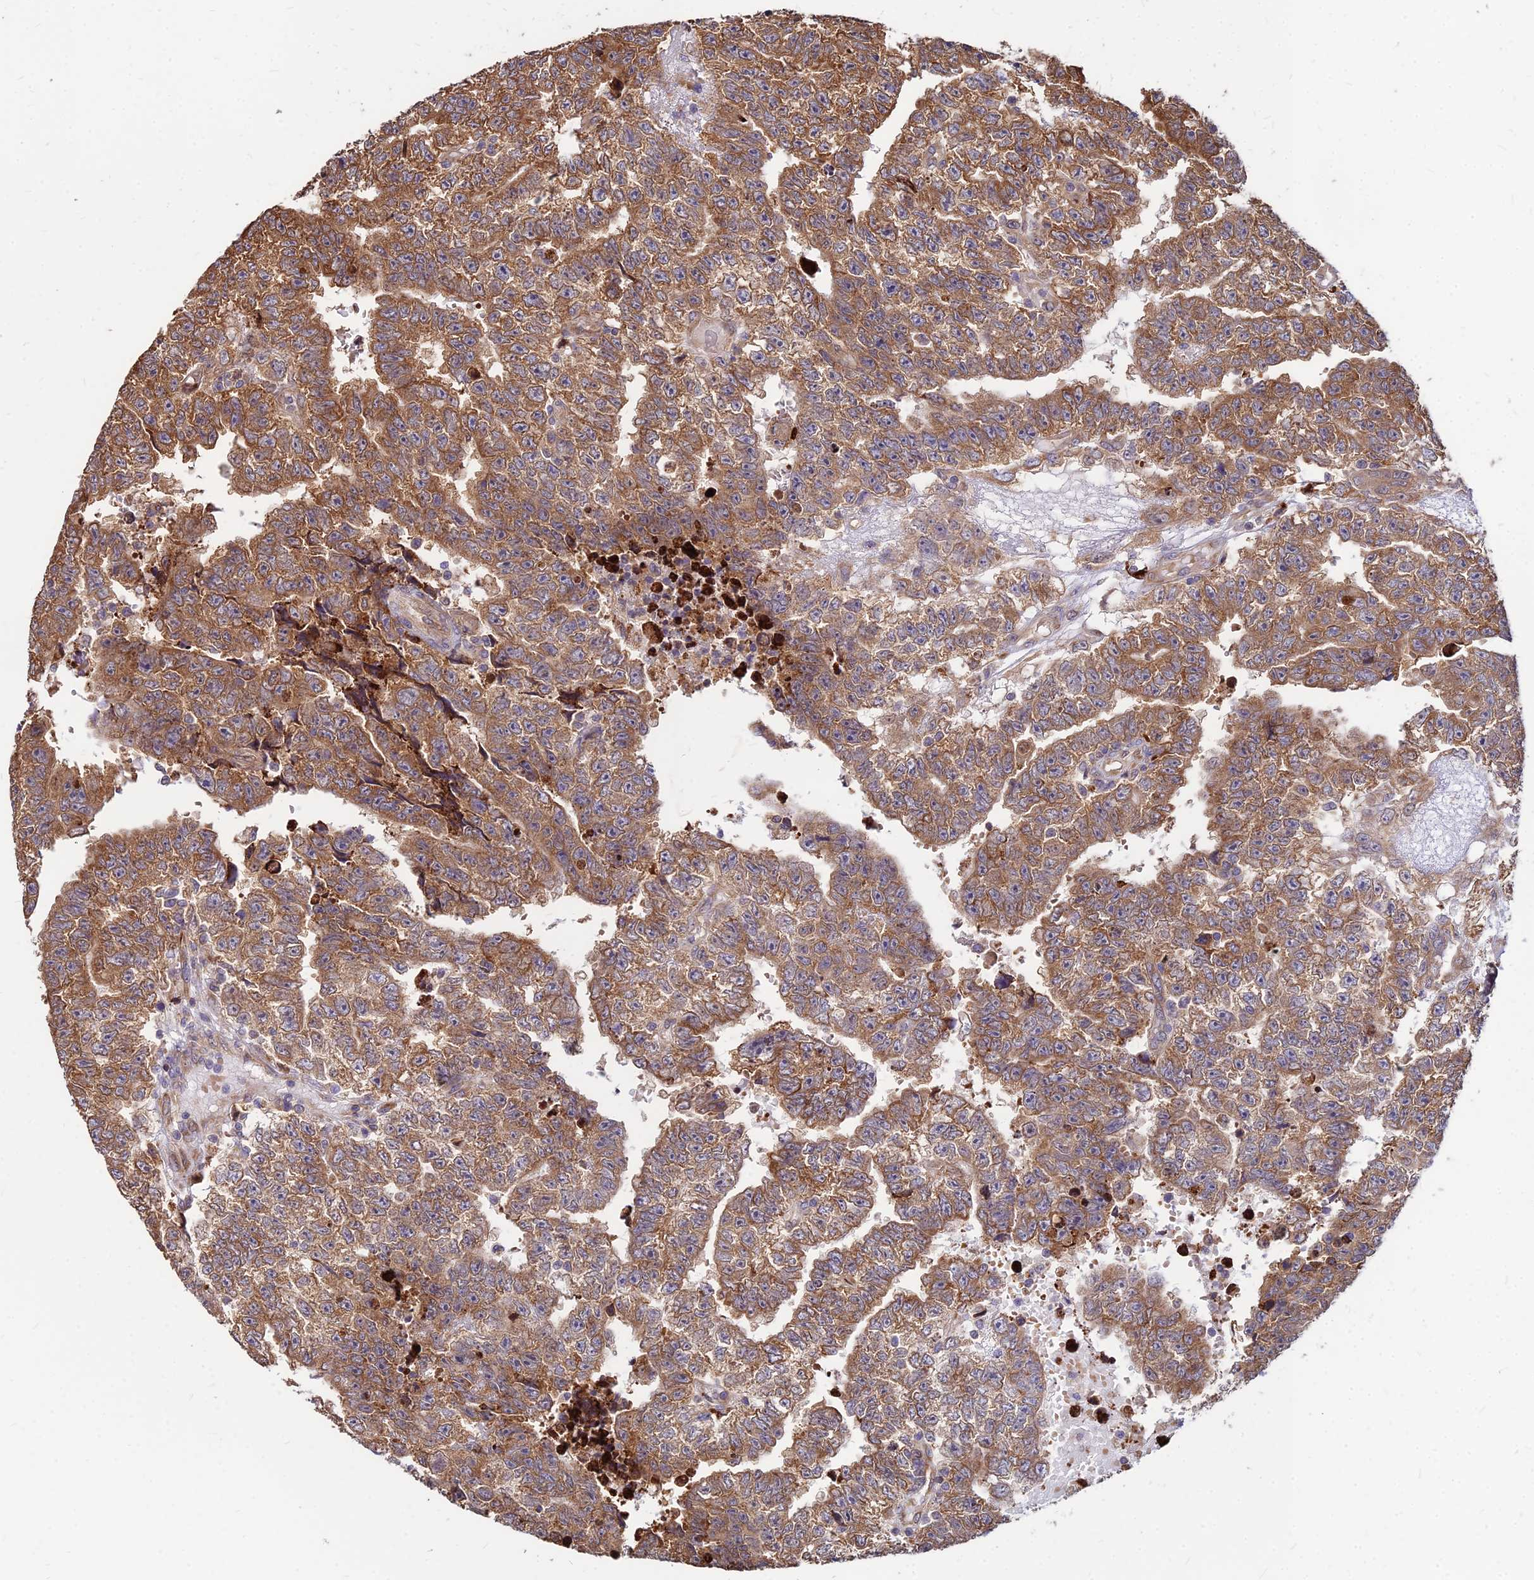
{"staining": {"intensity": "moderate", "quantity": ">75%", "location": "cytoplasmic/membranous"}, "tissue": "testis cancer", "cell_type": "Tumor cells", "image_type": "cancer", "snomed": [{"axis": "morphology", "description": "Carcinoma, Embryonal, NOS"}, {"axis": "topography", "description": "Testis"}], "caption": "Human embryonal carcinoma (testis) stained with a protein marker shows moderate staining in tumor cells.", "gene": "CCT6B", "patient": {"sex": "male", "age": 25}}